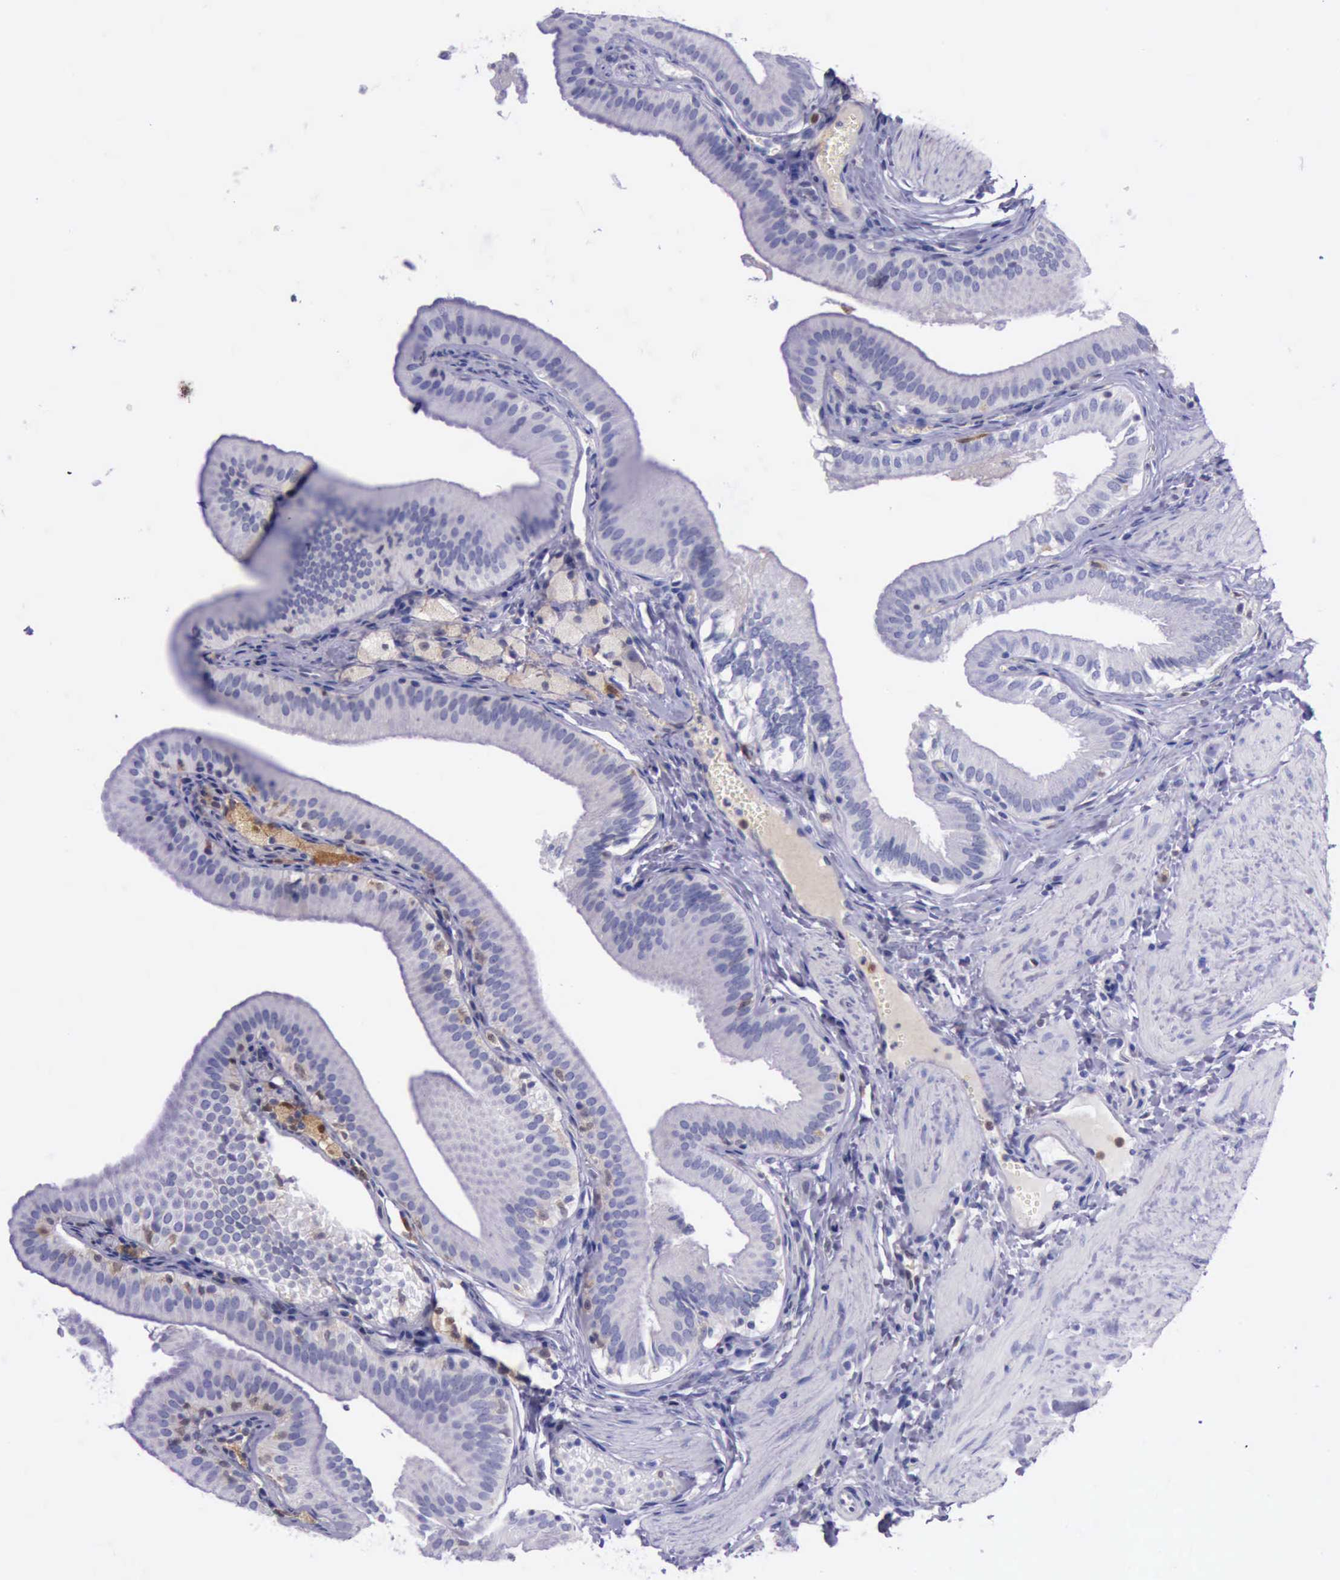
{"staining": {"intensity": "negative", "quantity": "none", "location": "none"}, "tissue": "gallbladder", "cell_type": "Glandular cells", "image_type": "normal", "snomed": [{"axis": "morphology", "description": "Normal tissue, NOS"}, {"axis": "topography", "description": "Gallbladder"}], "caption": "Gallbladder was stained to show a protein in brown. There is no significant expression in glandular cells. (DAB IHC with hematoxylin counter stain).", "gene": "TYMP", "patient": {"sex": "female", "age": 24}}